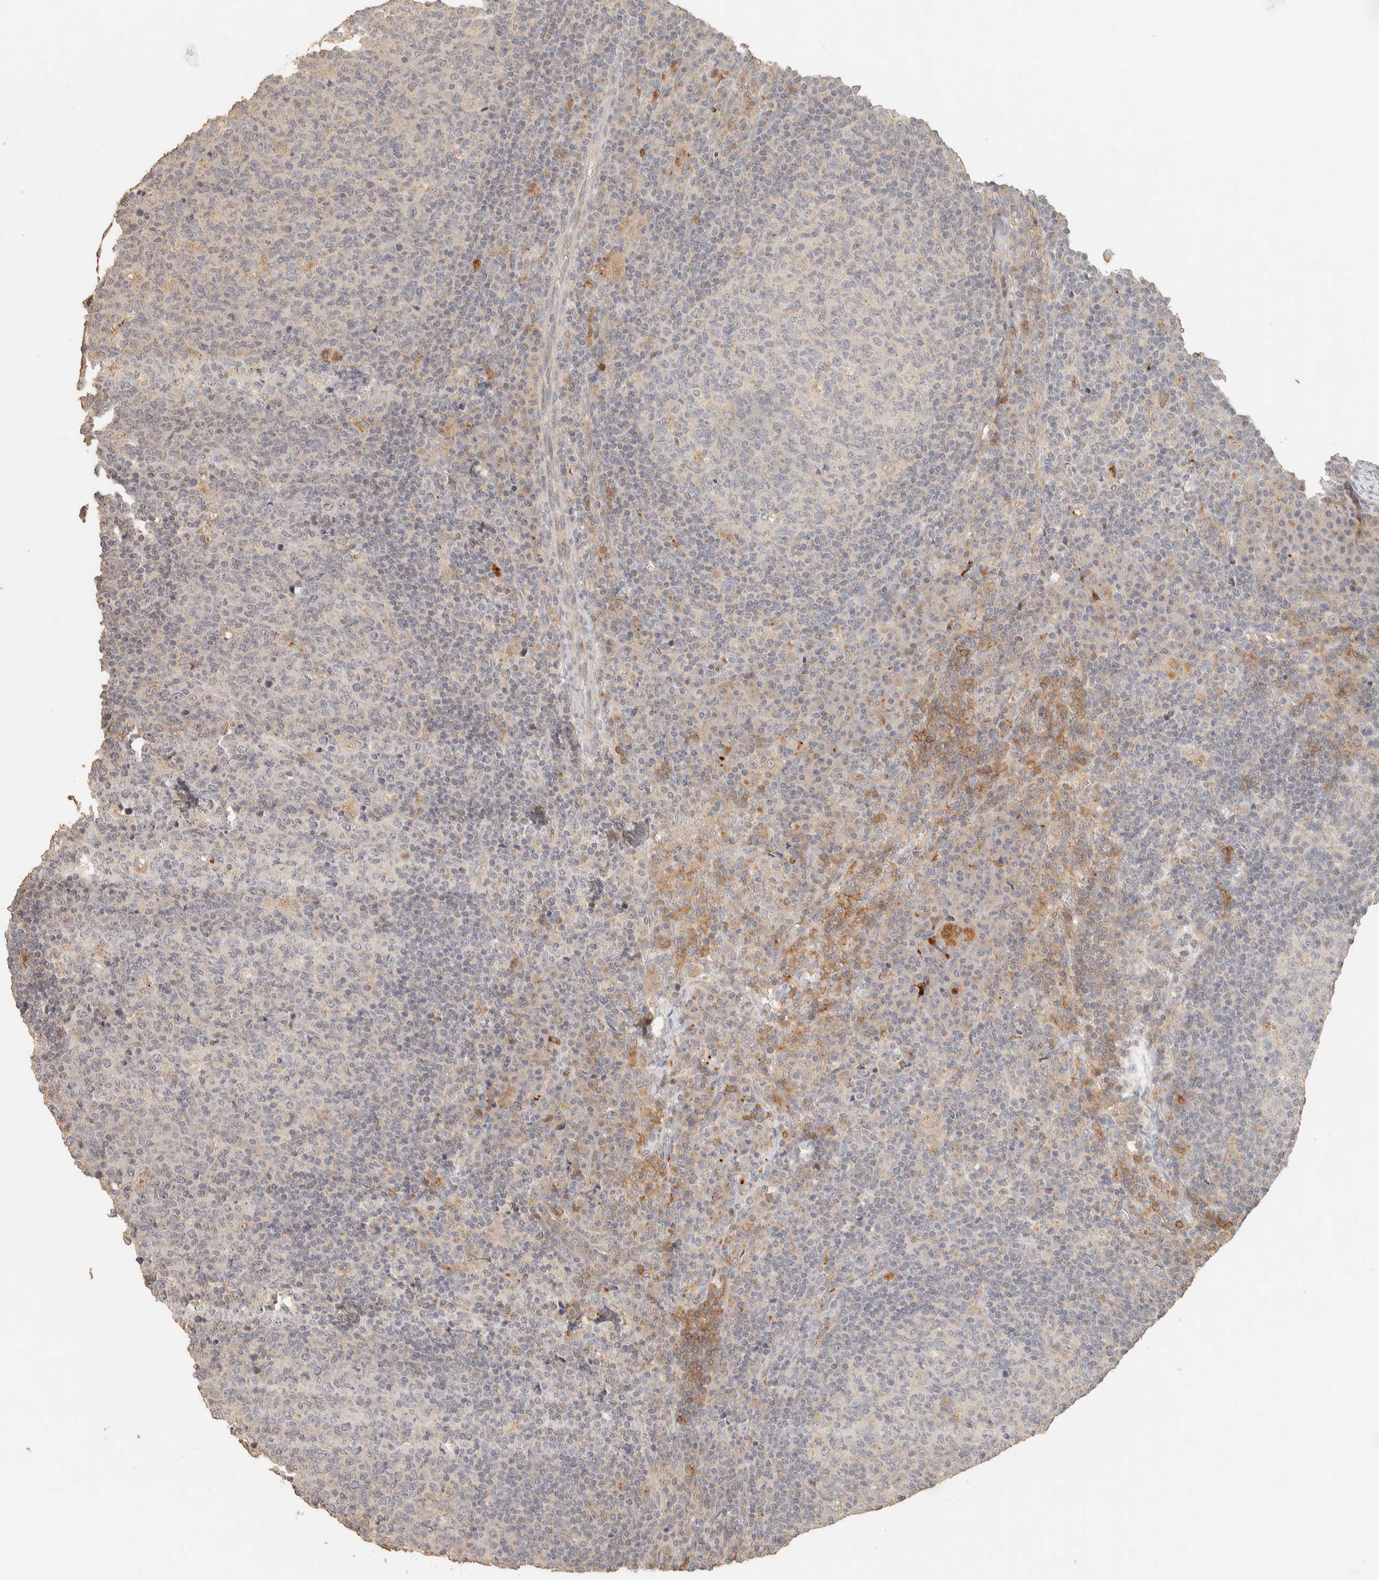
{"staining": {"intensity": "negative", "quantity": "none", "location": "none"}, "tissue": "lymph node", "cell_type": "Germinal center cells", "image_type": "normal", "snomed": [{"axis": "morphology", "description": "Normal tissue, NOS"}, {"axis": "morphology", "description": "Inflammation, NOS"}, {"axis": "topography", "description": "Lymph node"}], "caption": "Immunohistochemistry (IHC) histopathology image of unremarkable lymph node stained for a protein (brown), which reveals no staining in germinal center cells.", "gene": "ITPA", "patient": {"sex": "male", "age": 55}}